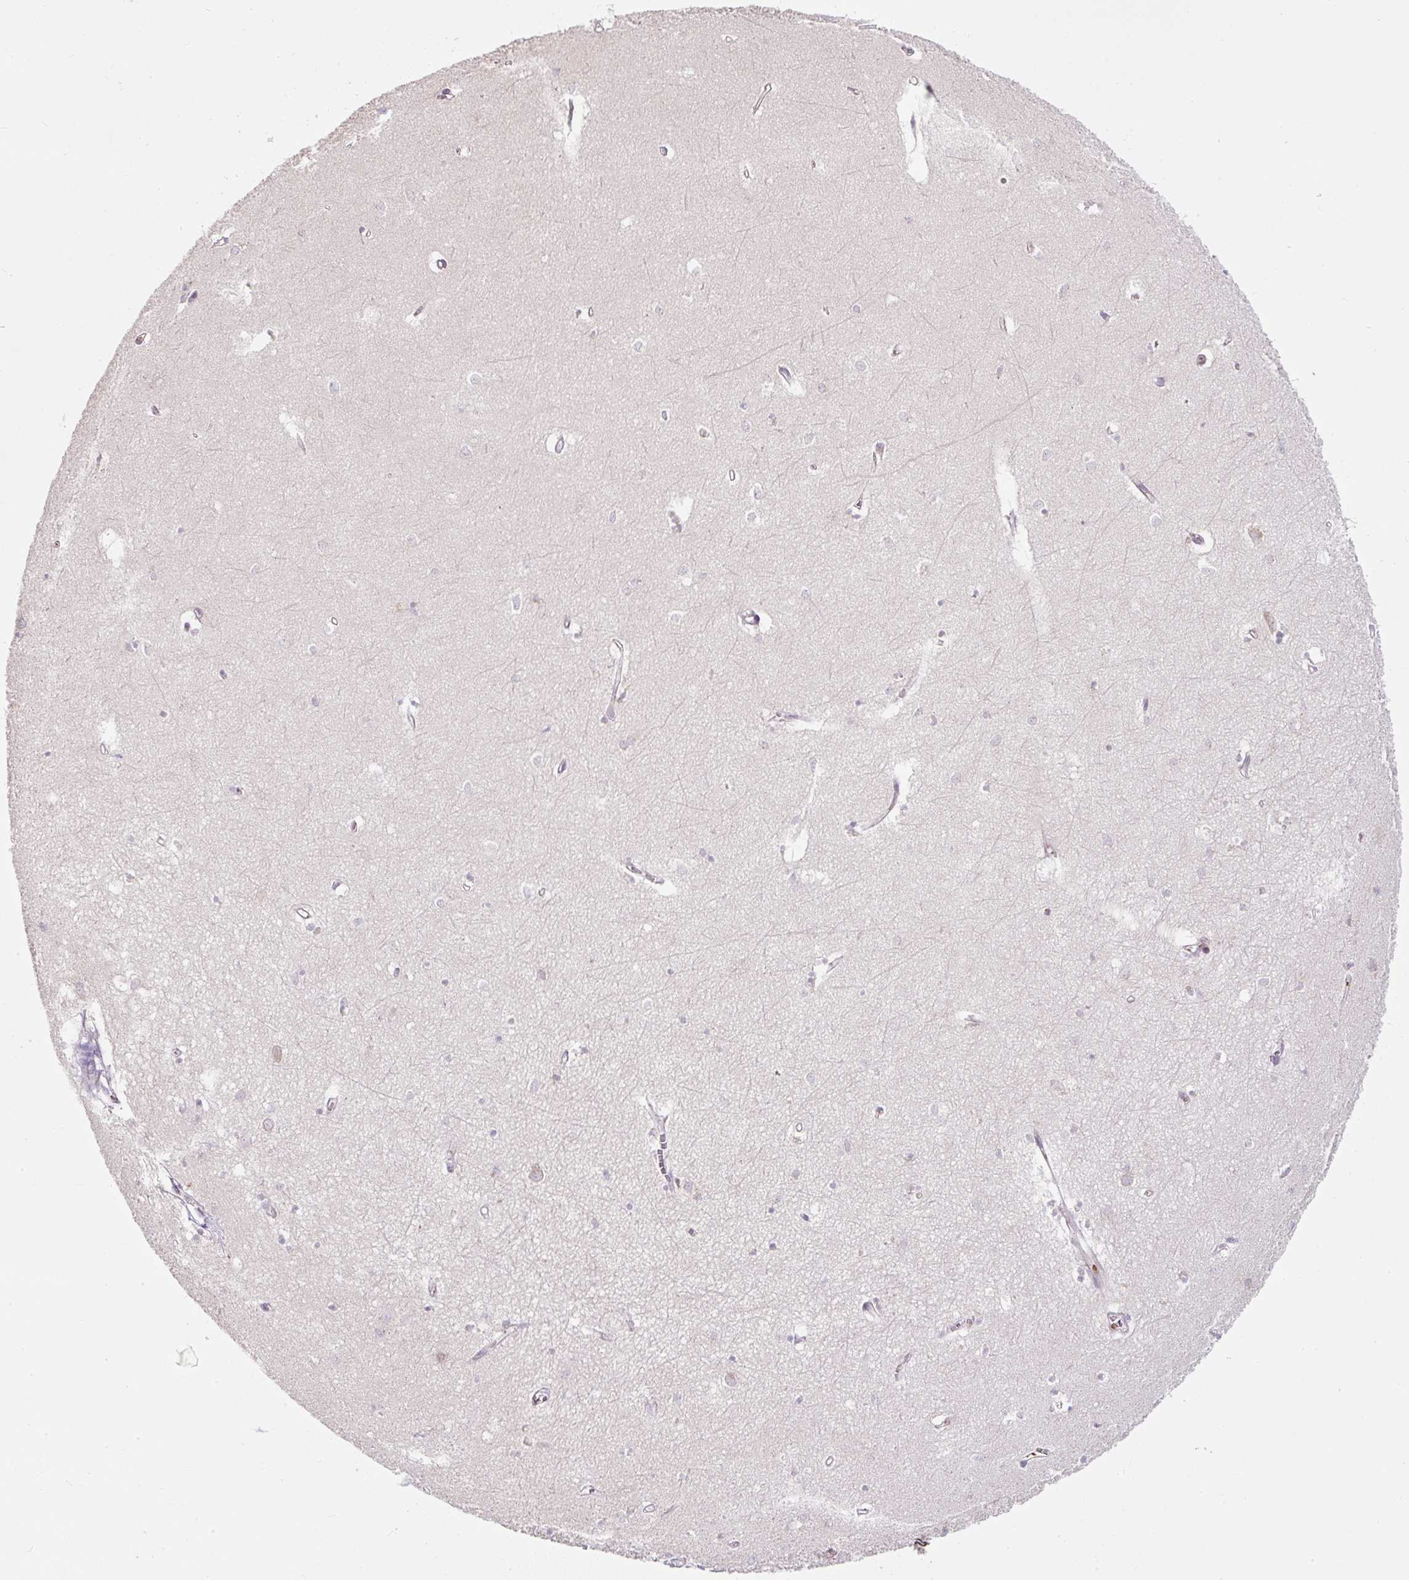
{"staining": {"intensity": "weak", "quantity": "<25%", "location": "cytoplasmic/membranous"}, "tissue": "hippocampus", "cell_type": "Glial cells", "image_type": "normal", "snomed": [{"axis": "morphology", "description": "Normal tissue, NOS"}, {"axis": "topography", "description": "Hippocampus"}], "caption": "The immunohistochemistry (IHC) micrograph has no significant positivity in glial cells of hippocampus.", "gene": "MLX", "patient": {"sex": "female", "age": 64}}